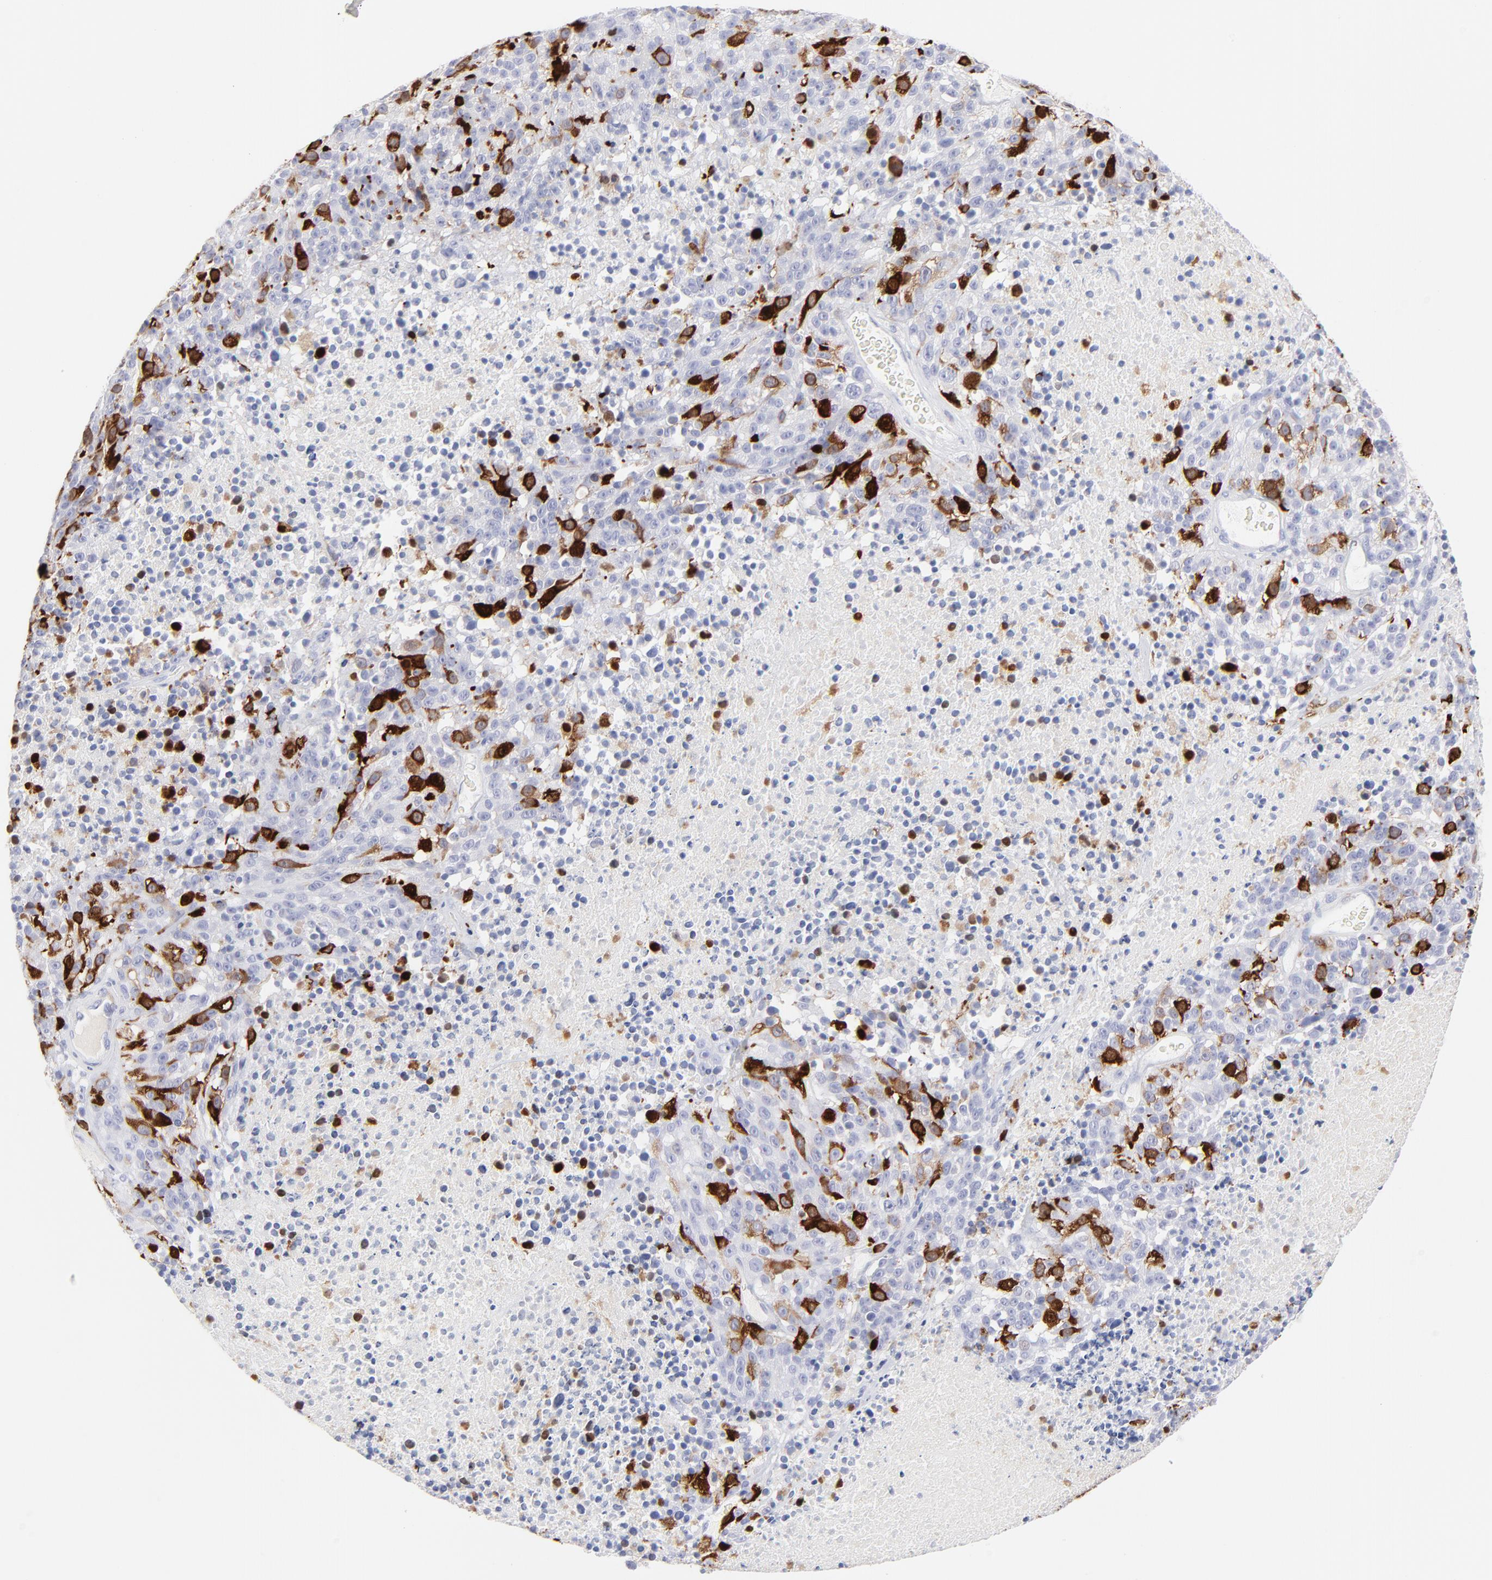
{"staining": {"intensity": "strong", "quantity": "<25%", "location": "cytoplasmic/membranous"}, "tissue": "melanoma", "cell_type": "Tumor cells", "image_type": "cancer", "snomed": [{"axis": "morphology", "description": "Malignant melanoma, Metastatic site"}, {"axis": "topography", "description": "Cerebral cortex"}], "caption": "This is an image of immunohistochemistry (IHC) staining of melanoma, which shows strong positivity in the cytoplasmic/membranous of tumor cells.", "gene": "CCNB1", "patient": {"sex": "female", "age": 52}}